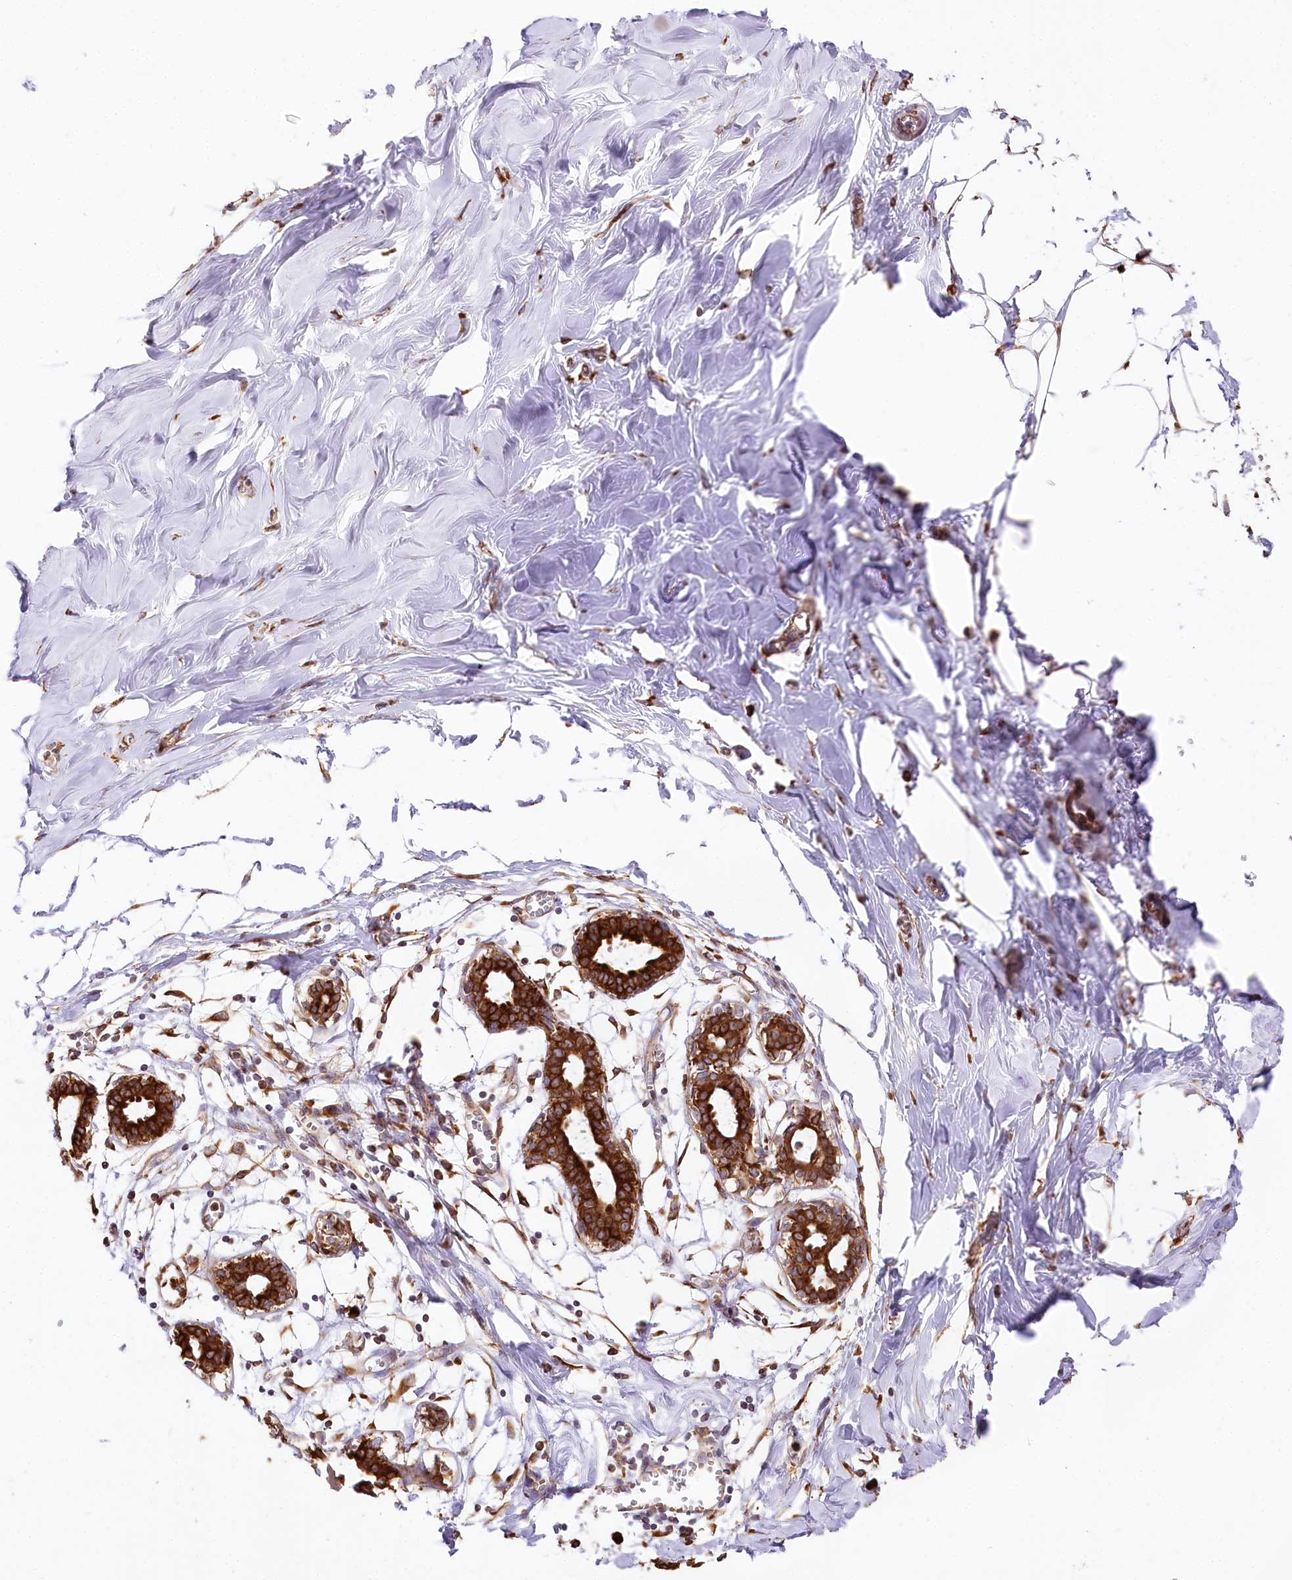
{"staining": {"intensity": "strong", "quantity": ">75%", "location": "cytoplasmic/membranous"}, "tissue": "breast", "cell_type": "Adipocytes", "image_type": "normal", "snomed": [{"axis": "morphology", "description": "Normal tissue, NOS"}, {"axis": "topography", "description": "Breast"}], "caption": "Immunohistochemistry (IHC) image of normal breast: breast stained using IHC exhibits high levels of strong protein expression localized specifically in the cytoplasmic/membranous of adipocytes, appearing as a cytoplasmic/membranous brown color.", "gene": "CNPY2", "patient": {"sex": "female", "age": 27}}